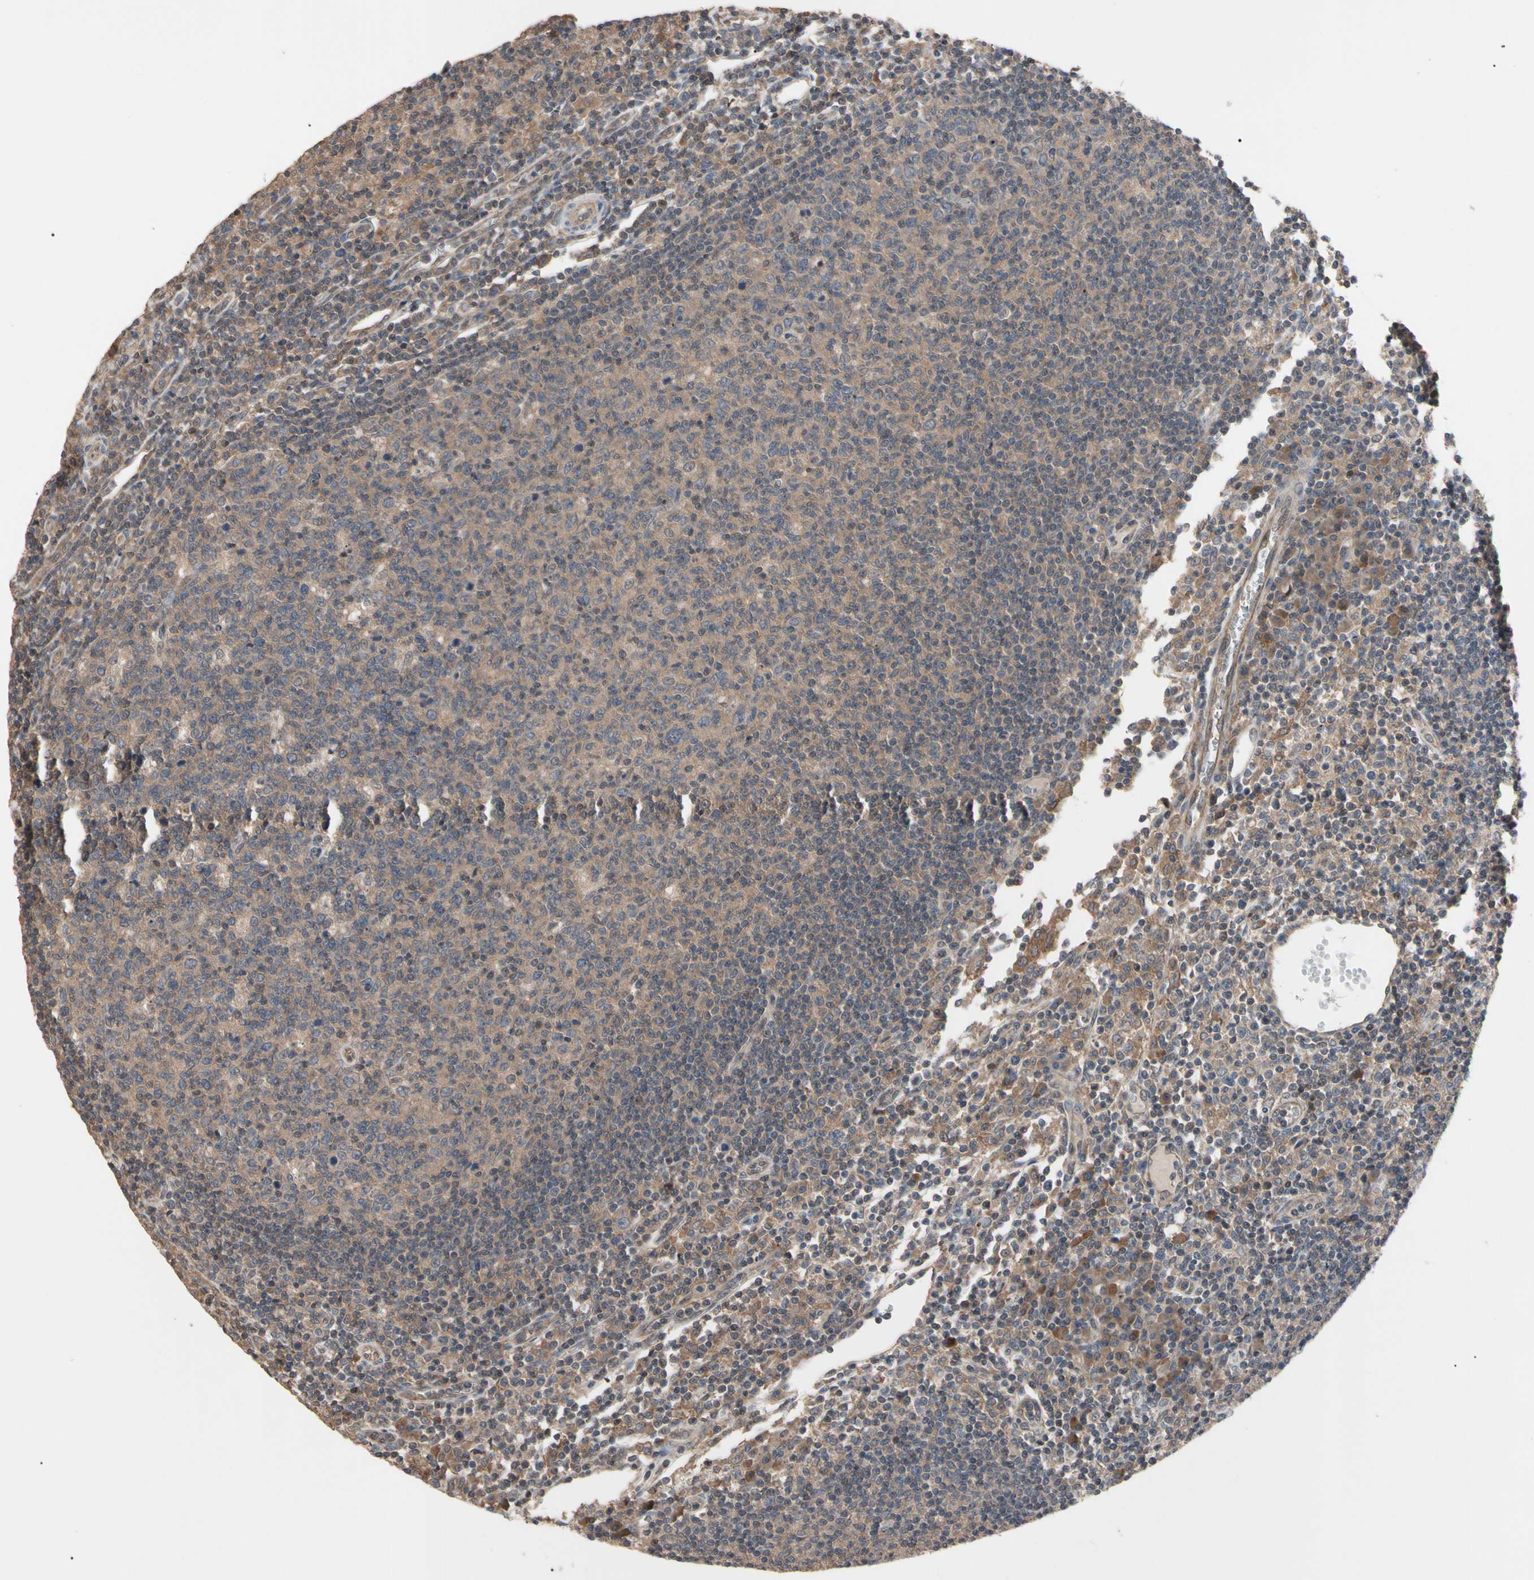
{"staining": {"intensity": "moderate", "quantity": ">75%", "location": "cytoplasmic/membranous"}, "tissue": "lymph node", "cell_type": "Germinal center cells", "image_type": "normal", "snomed": [{"axis": "morphology", "description": "Normal tissue, NOS"}, {"axis": "morphology", "description": "Inflammation, NOS"}, {"axis": "topography", "description": "Lymph node"}], "caption": "Unremarkable lymph node was stained to show a protein in brown. There is medium levels of moderate cytoplasmic/membranous staining in approximately >75% of germinal center cells.", "gene": "DPP8", "patient": {"sex": "male", "age": 55}}